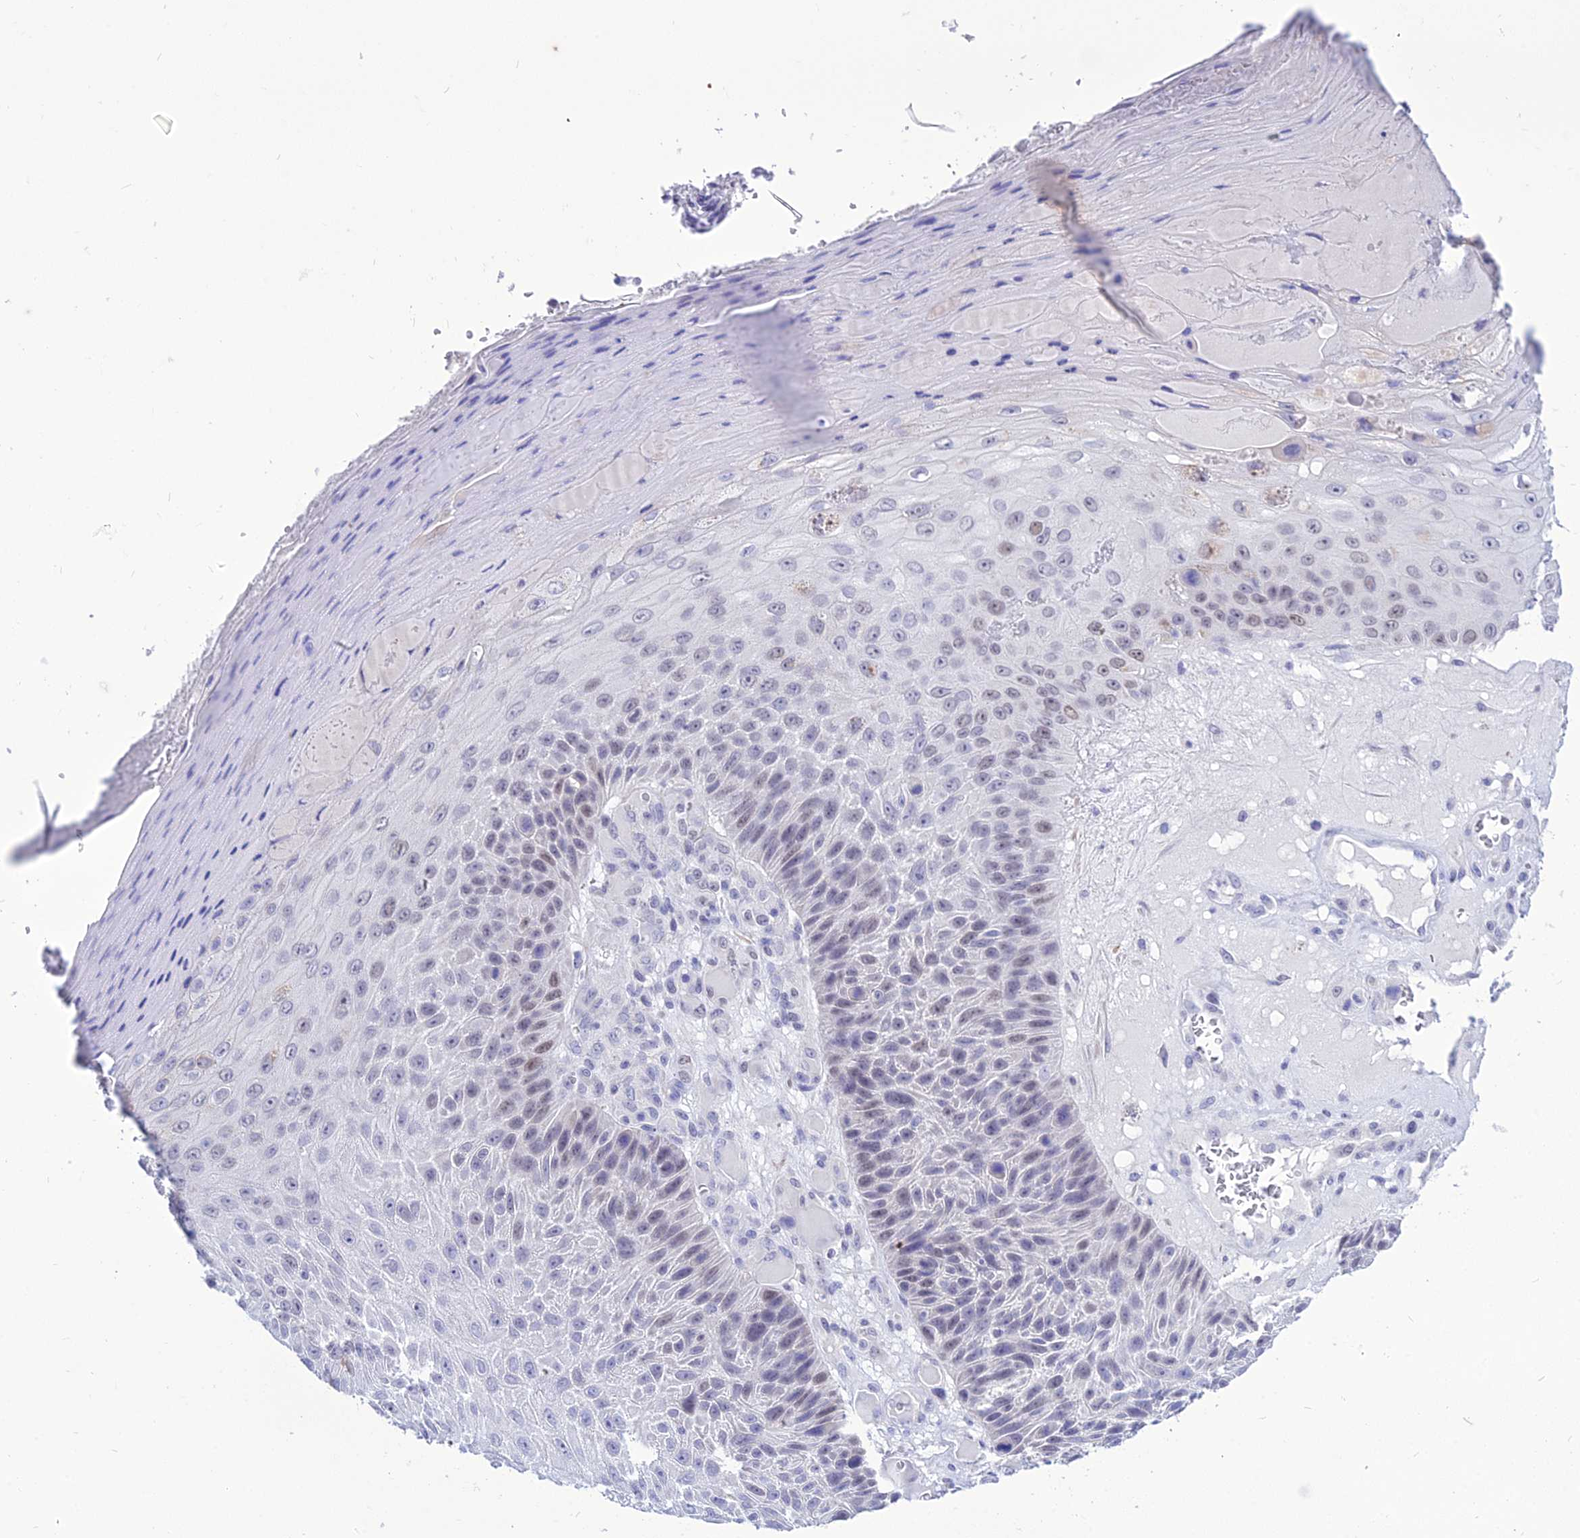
{"staining": {"intensity": "moderate", "quantity": "25%-75%", "location": "nuclear"}, "tissue": "skin cancer", "cell_type": "Tumor cells", "image_type": "cancer", "snomed": [{"axis": "morphology", "description": "Squamous cell carcinoma, NOS"}, {"axis": "topography", "description": "Skin"}], "caption": "This is an image of immunohistochemistry (IHC) staining of squamous cell carcinoma (skin), which shows moderate staining in the nuclear of tumor cells.", "gene": "DEFB107A", "patient": {"sex": "female", "age": 88}}